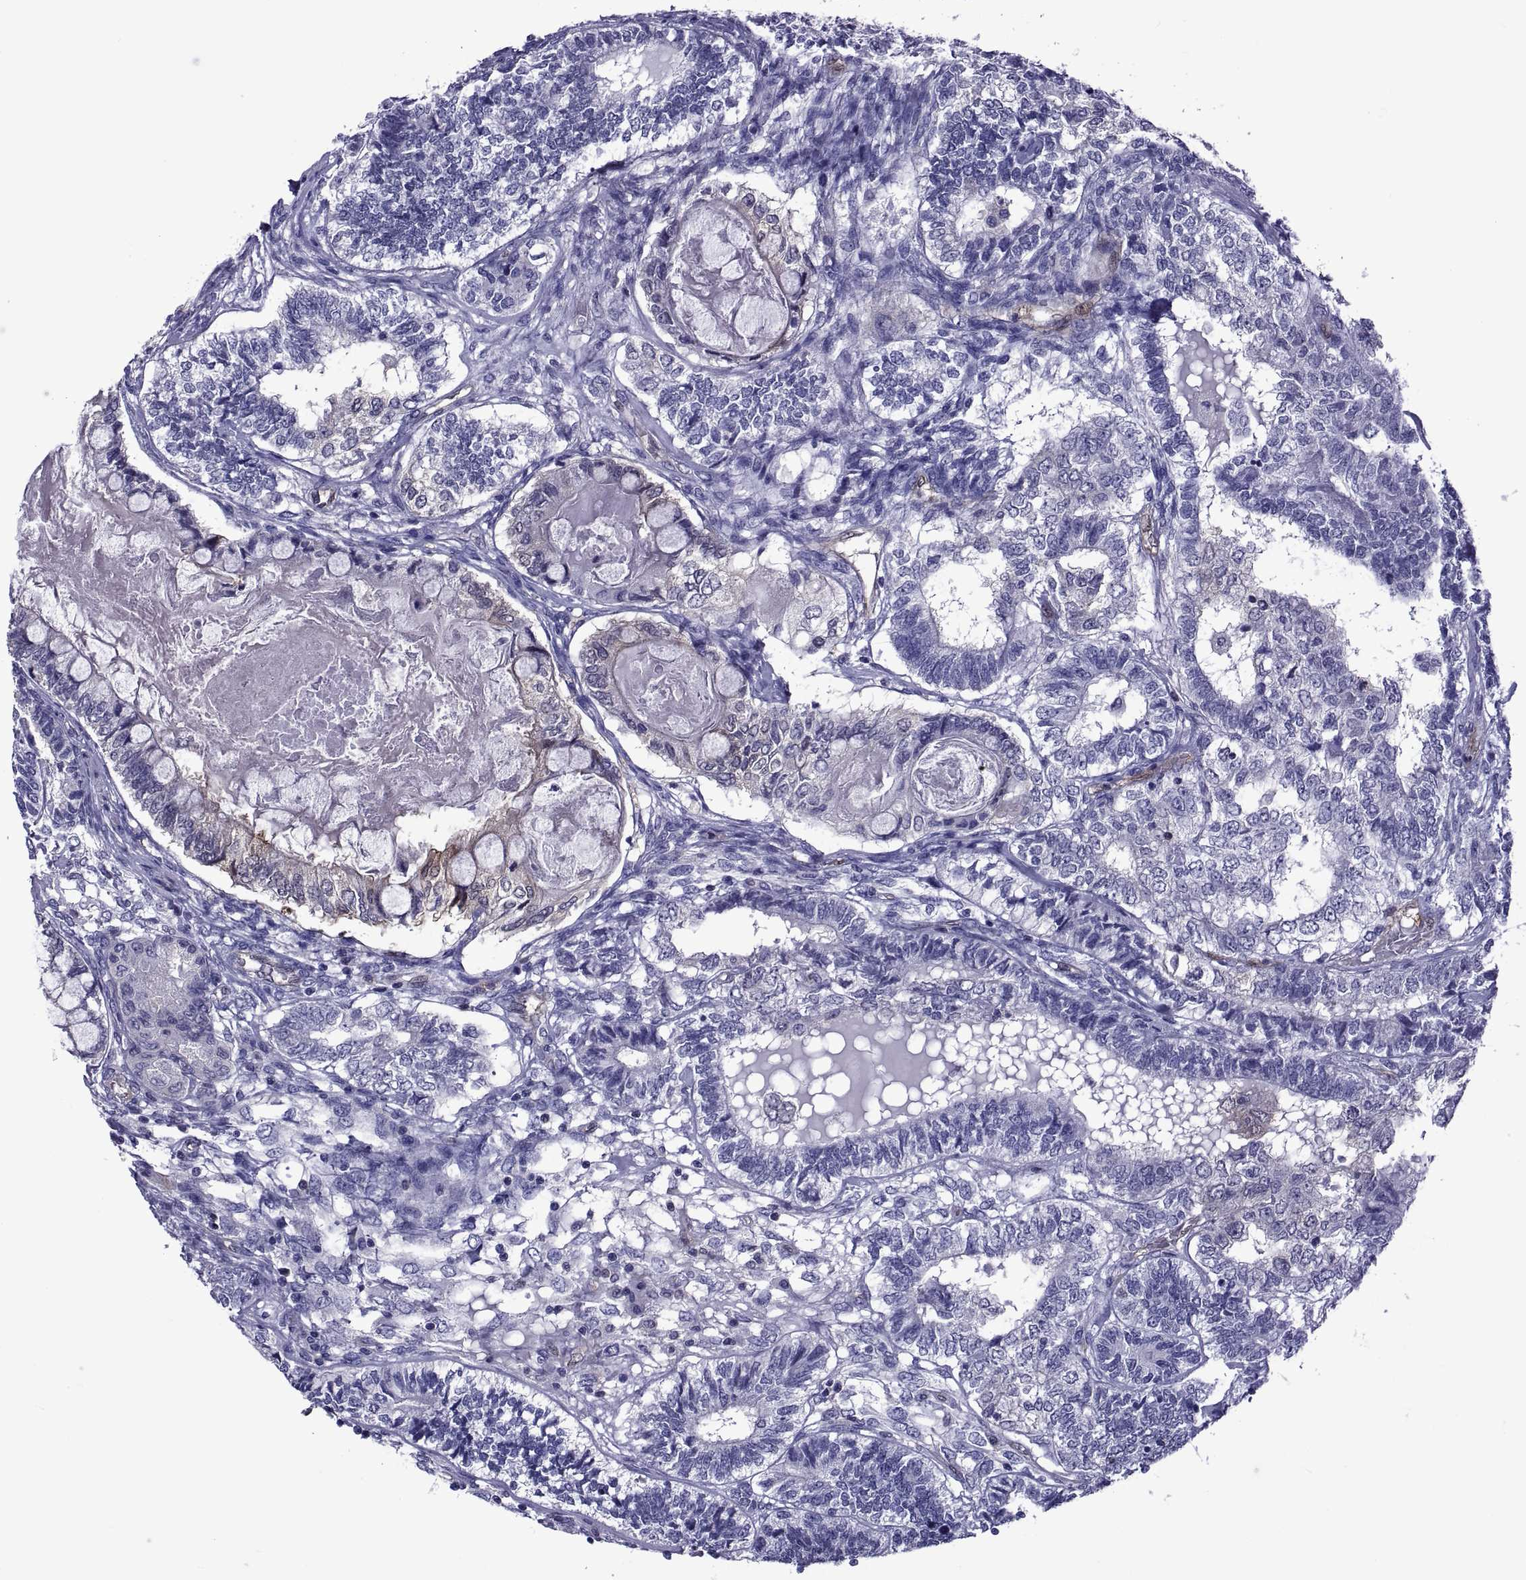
{"staining": {"intensity": "negative", "quantity": "none", "location": "none"}, "tissue": "testis cancer", "cell_type": "Tumor cells", "image_type": "cancer", "snomed": [{"axis": "morphology", "description": "Seminoma, NOS"}, {"axis": "morphology", "description": "Carcinoma, Embryonal, NOS"}, {"axis": "topography", "description": "Testis"}], "caption": "Testis cancer was stained to show a protein in brown. There is no significant expression in tumor cells.", "gene": "LCN9", "patient": {"sex": "male", "age": 41}}